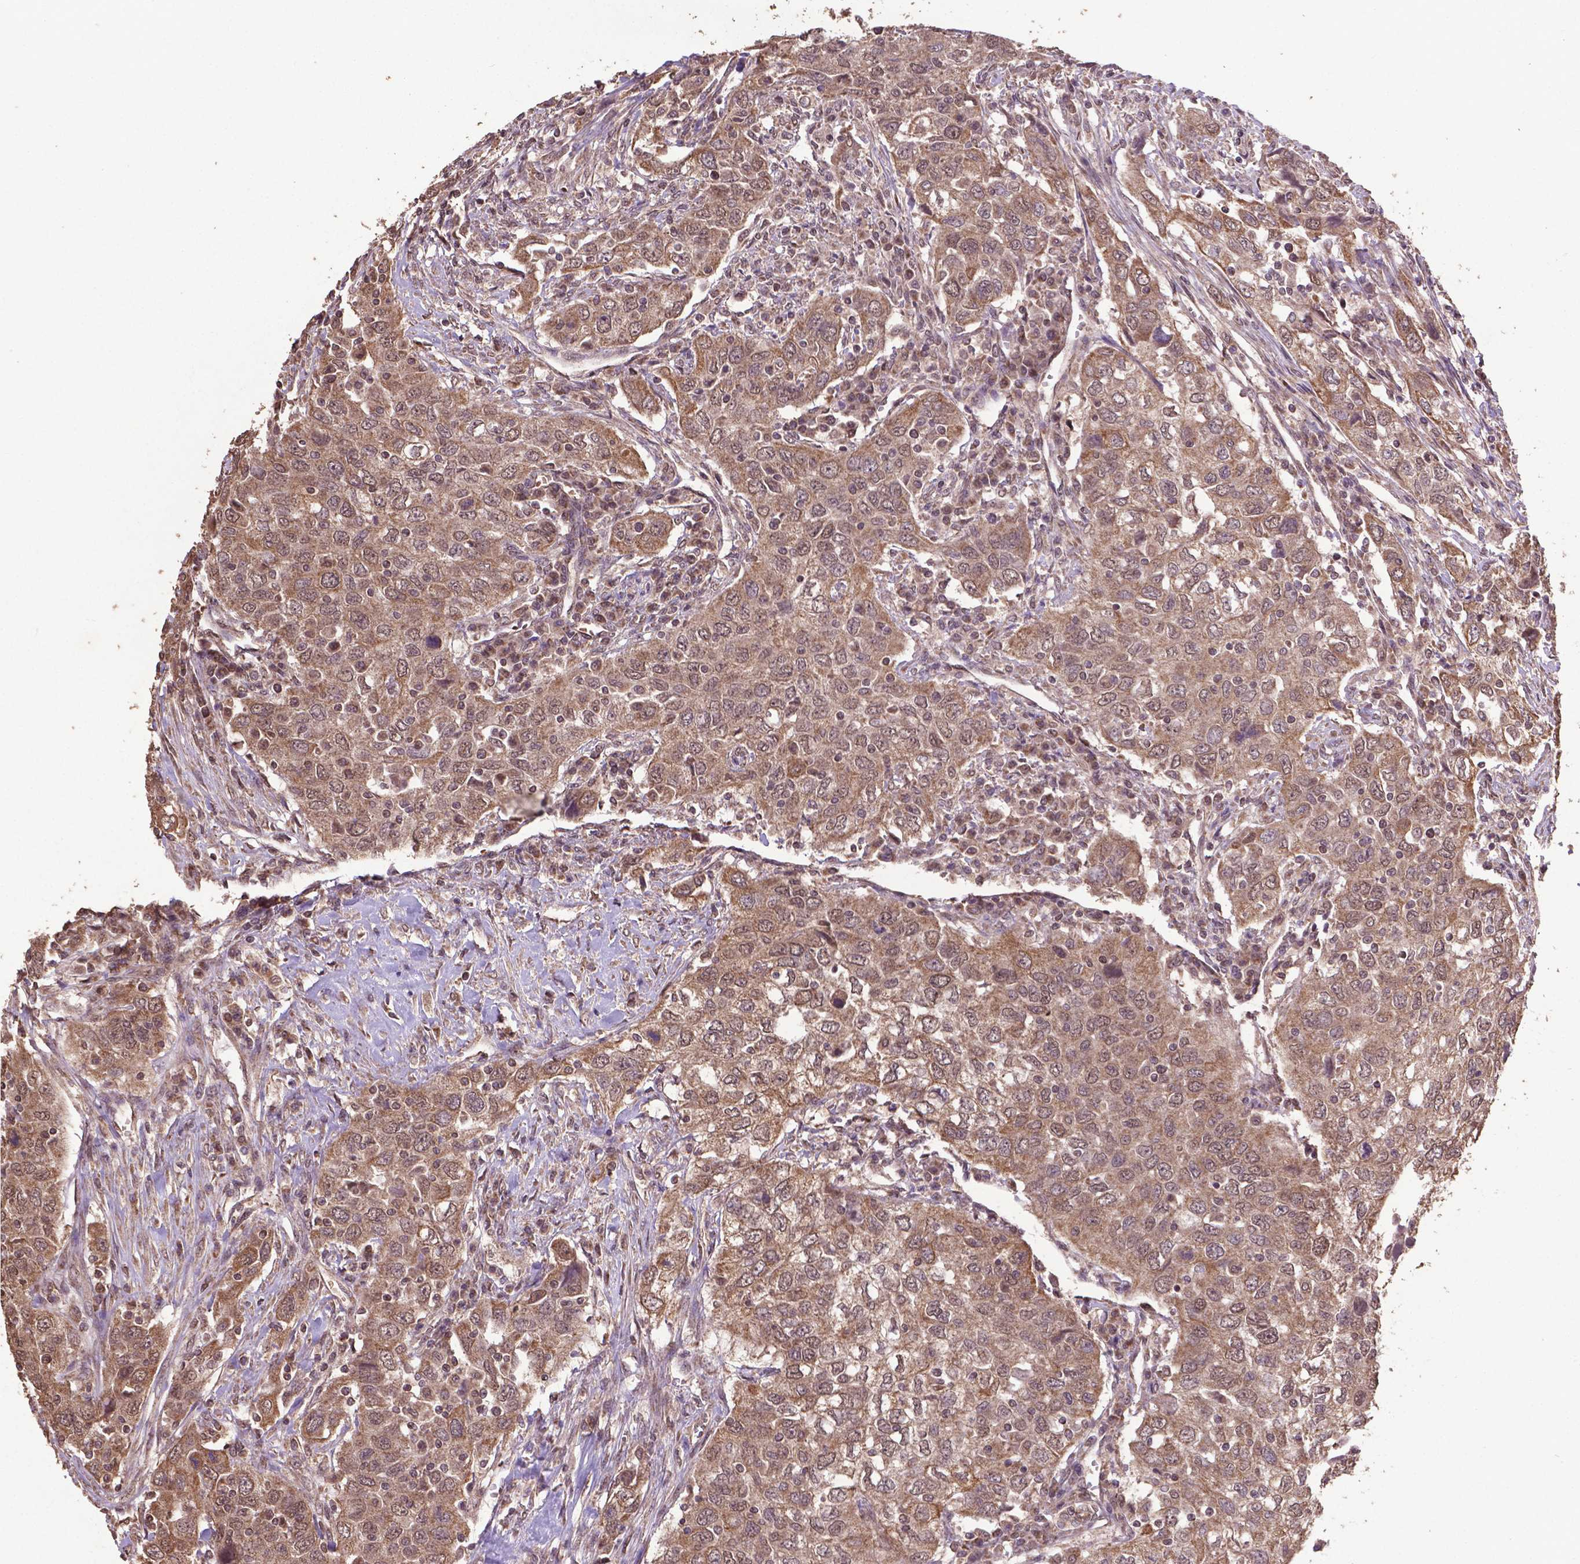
{"staining": {"intensity": "moderate", "quantity": ">75%", "location": "cytoplasmic/membranous,nuclear"}, "tissue": "urothelial cancer", "cell_type": "Tumor cells", "image_type": "cancer", "snomed": [{"axis": "morphology", "description": "Urothelial carcinoma, High grade"}, {"axis": "topography", "description": "Urinary bladder"}], "caption": "Tumor cells exhibit moderate cytoplasmic/membranous and nuclear staining in approximately >75% of cells in urothelial cancer.", "gene": "DCAF1", "patient": {"sex": "male", "age": 76}}